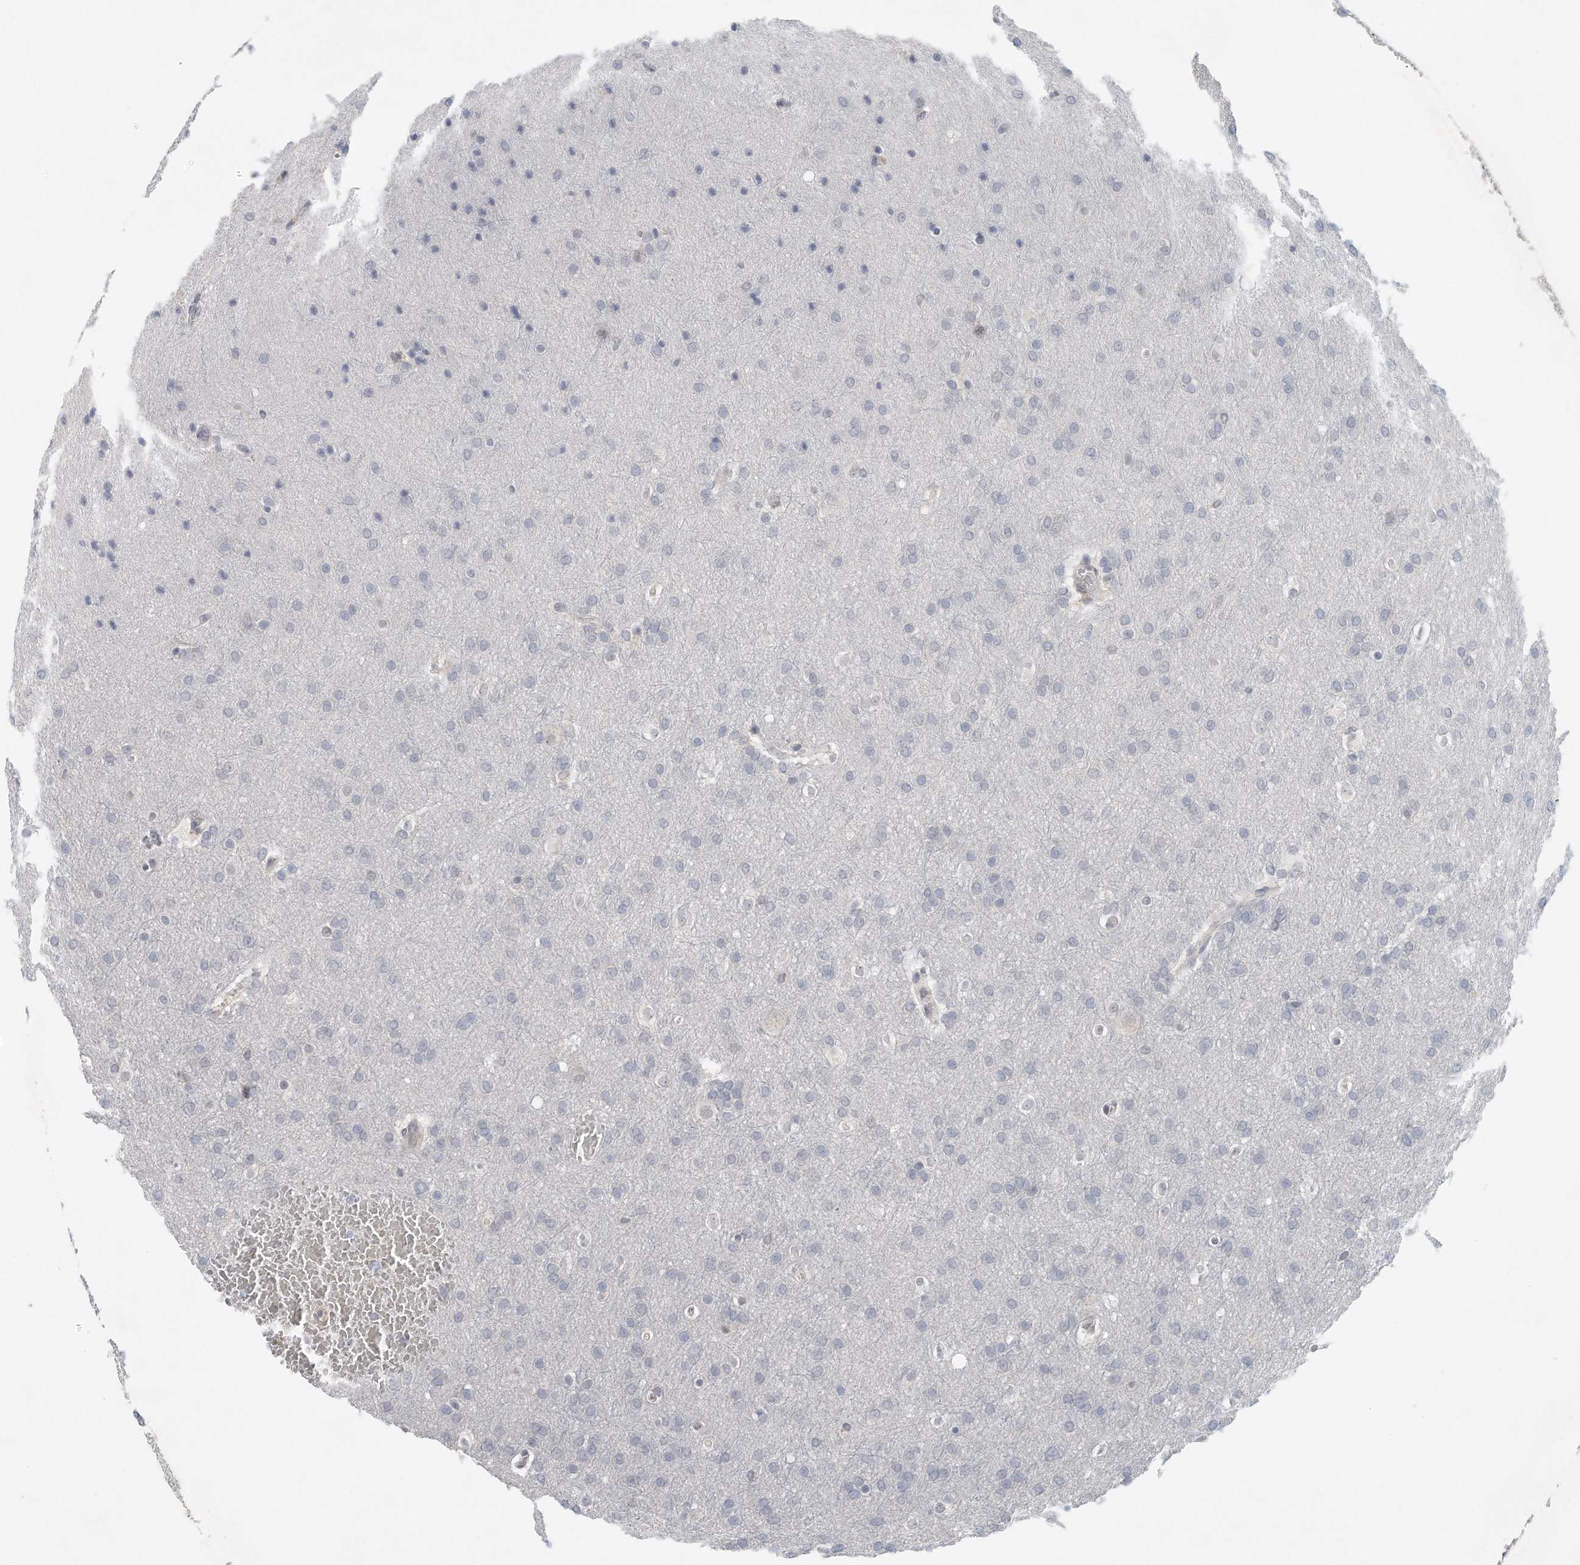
{"staining": {"intensity": "negative", "quantity": "none", "location": "none"}, "tissue": "glioma", "cell_type": "Tumor cells", "image_type": "cancer", "snomed": [{"axis": "morphology", "description": "Glioma, malignant, Low grade"}, {"axis": "topography", "description": "Brain"}], "caption": "Image shows no significant protein expression in tumor cells of glioma. (Brightfield microscopy of DAB immunohistochemistry (IHC) at high magnification).", "gene": "DDX43", "patient": {"sex": "female", "age": 37}}